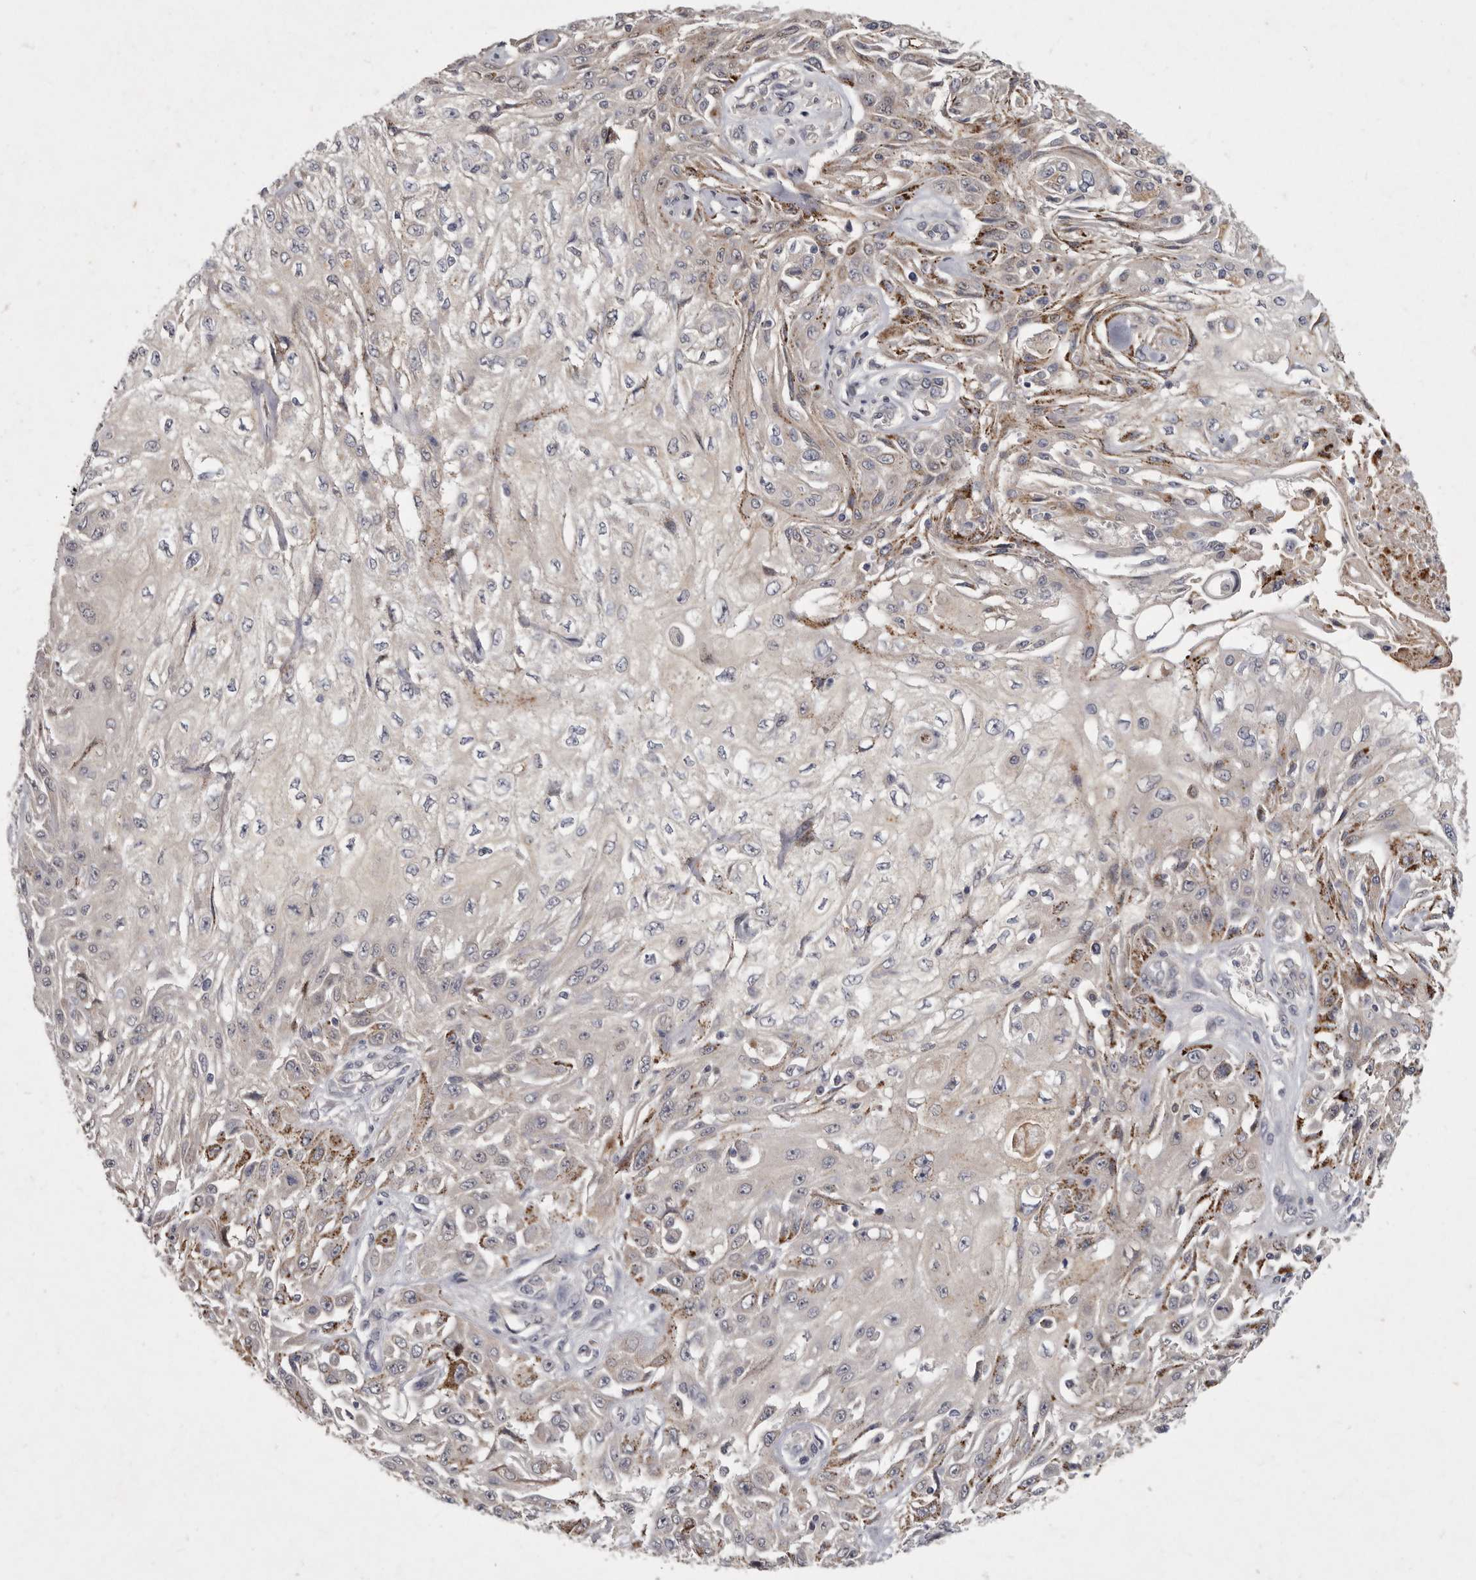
{"staining": {"intensity": "negative", "quantity": "none", "location": "none"}, "tissue": "skin cancer", "cell_type": "Tumor cells", "image_type": "cancer", "snomed": [{"axis": "morphology", "description": "Squamous cell carcinoma, NOS"}, {"axis": "morphology", "description": "Squamous cell carcinoma, metastatic, NOS"}, {"axis": "topography", "description": "Skin"}, {"axis": "topography", "description": "Lymph node"}], "caption": "IHC of human squamous cell carcinoma (skin) displays no positivity in tumor cells. (DAB immunohistochemistry visualized using brightfield microscopy, high magnification).", "gene": "SLC22A1", "patient": {"sex": "male", "age": 75}}